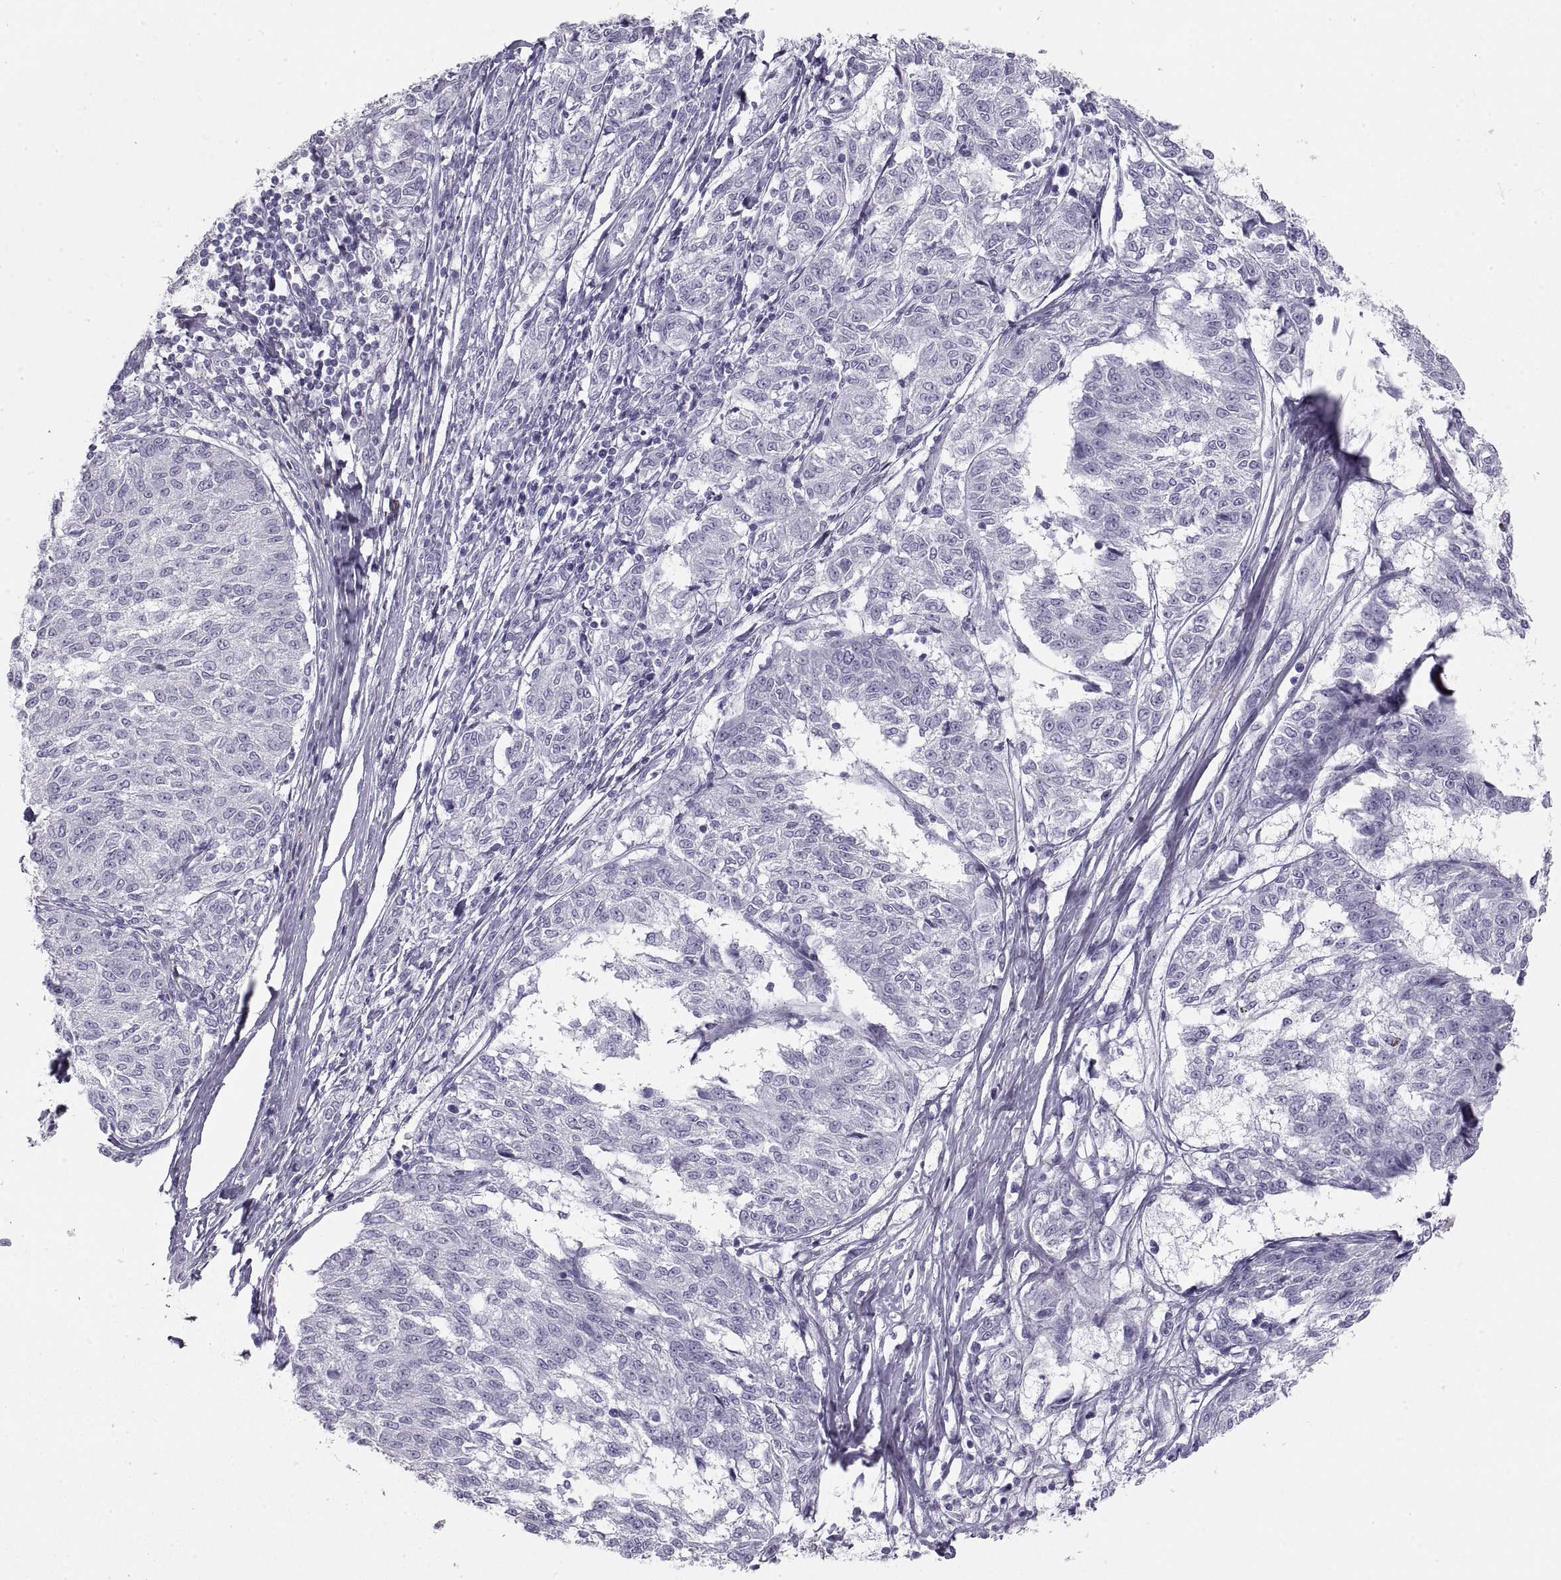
{"staining": {"intensity": "negative", "quantity": "none", "location": "none"}, "tissue": "melanoma", "cell_type": "Tumor cells", "image_type": "cancer", "snomed": [{"axis": "morphology", "description": "Malignant melanoma, NOS"}, {"axis": "topography", "description": "Skin"}], "caption": "There is no significant staining in tumor cells of malignant melanoma. The staining is performed using DAB brown chromogen with nuclei counter-stained in using hematoxylin.", "gene": "SEMG1", "patient": {"sex": "female", "age": 72}}